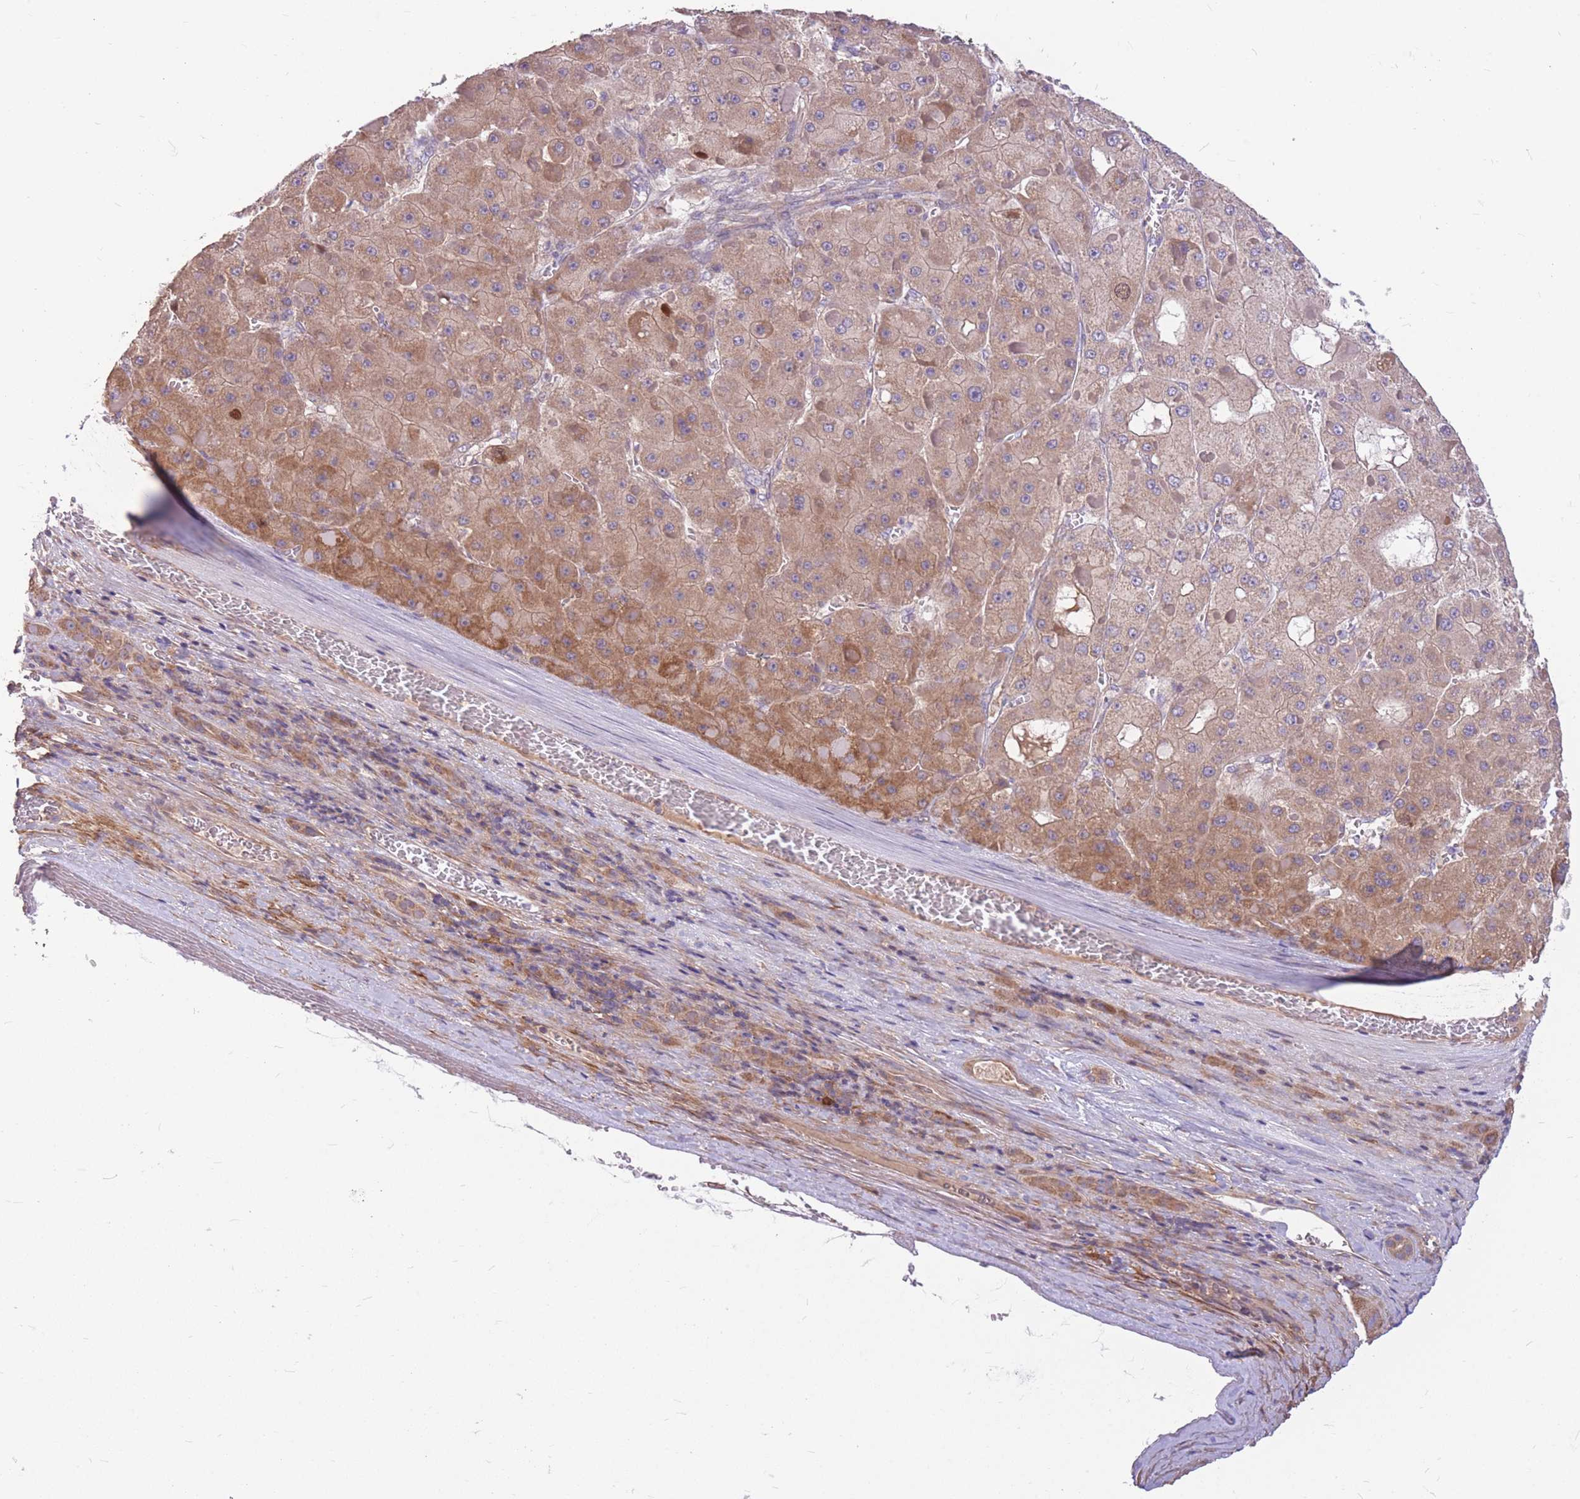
{"staining": {"intensity": "moderate", "quantity": ">75%", "location": "cytoplasmic/membranous,nuclear"}, "tissue": "liver cancer", "cell_type": "Tumor cells", "image_type": "cancer", "snomed": [{"axis": "morphology", "description": "Carcinoma, Hepatocellular, NOS"}, {"axis": "topography", "description": "Liver"}], "caption": "Tumor cells reveal medium levels of moderate cytoplasmic/membranous and nuclear staining in about >75% of cells in liver hepatocellular carcinoma.", "gene": "GMNN", "patient": {"sex": "female", "age": 73}}